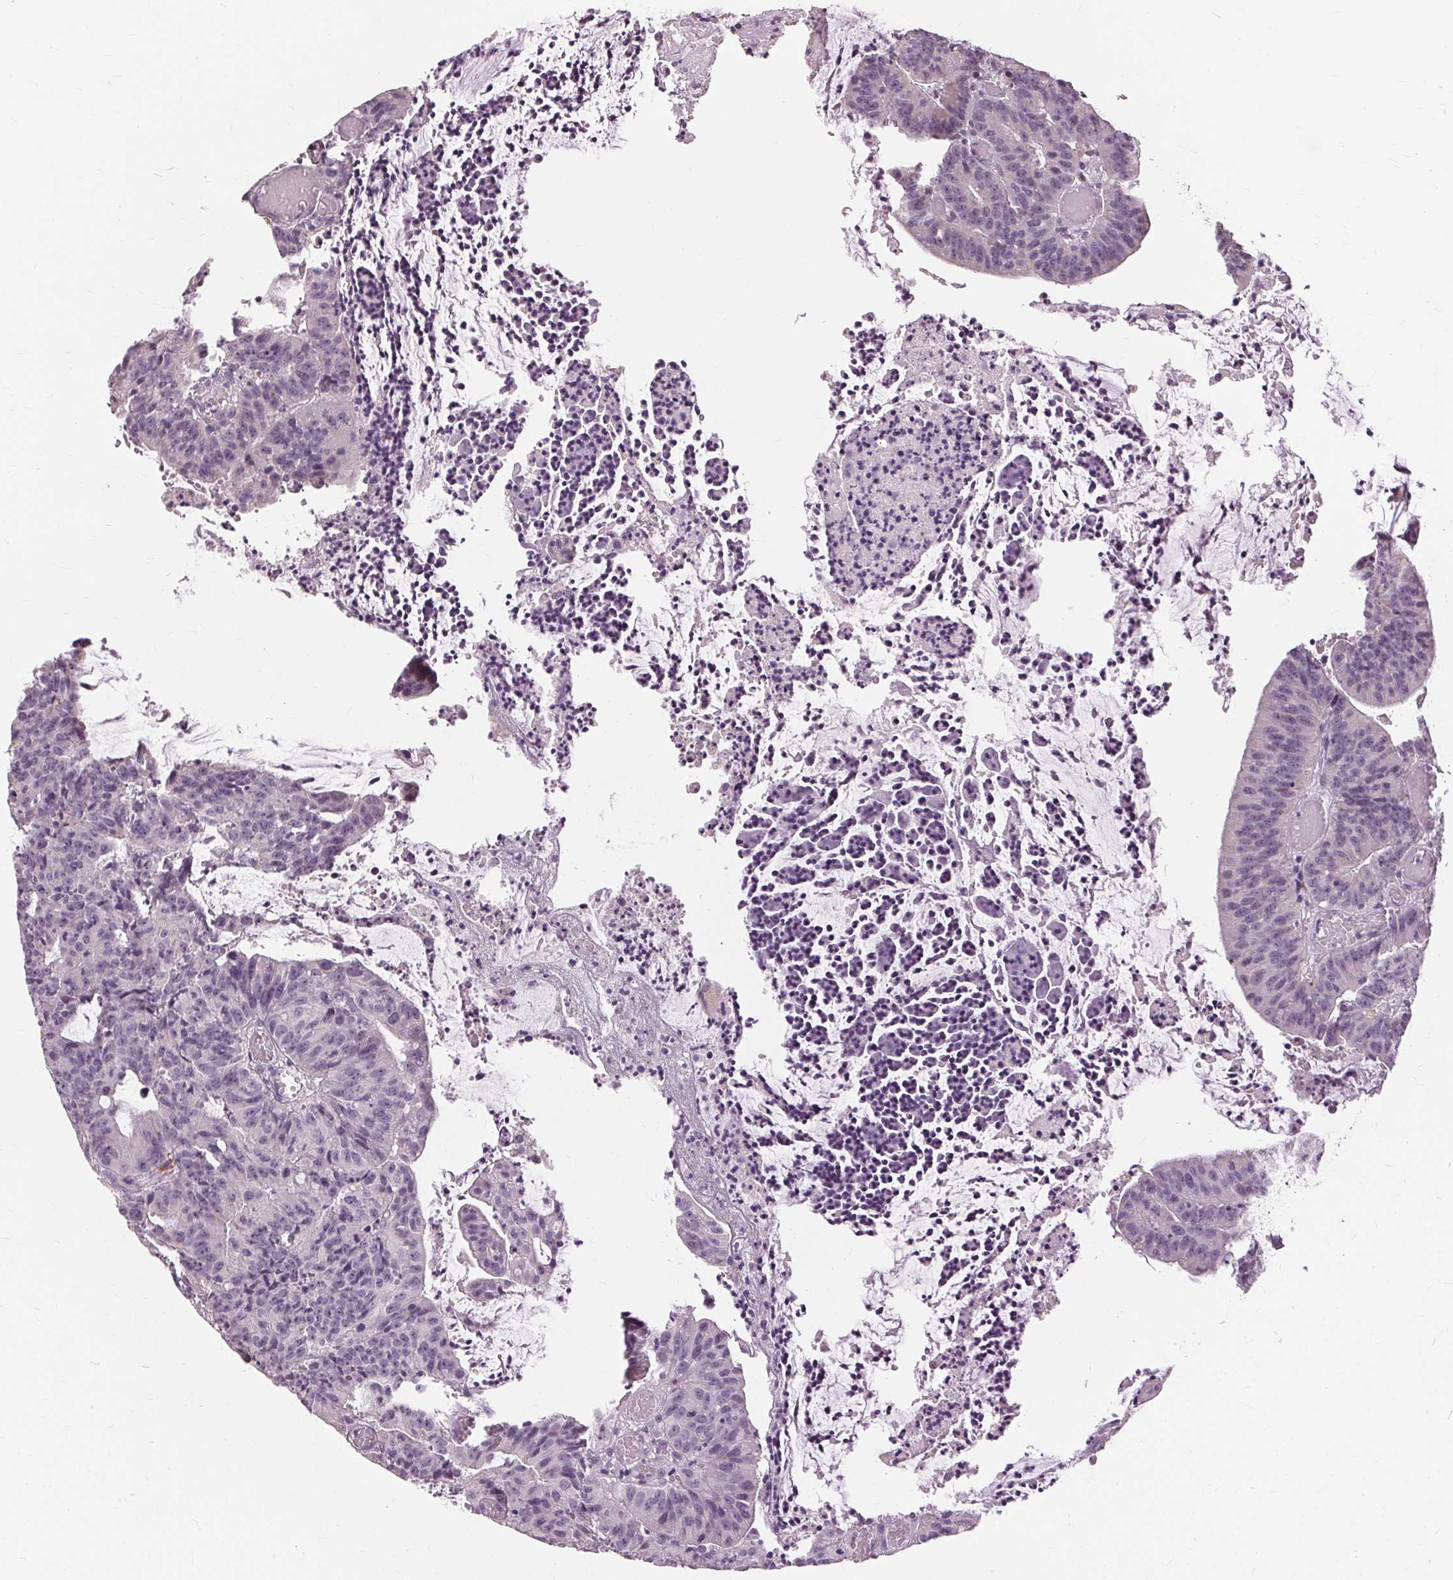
{"staining": {"intensity": "negative", "quantity": "none", "location": "none"}, "tissue": "colorectal cancer", "cell_type": "Tumor cells", "image_type": "cancer", "snomed": [{"axis": "morphology", "description": "Adenocarcinoma, NOS"}, {"axis": "topography", "description": "Colon"}], "caption": "IHC image of neoplastic tissue: colorectal cancer (adenocarcinoma) stained with DAB (3,3'-diaminobenzidine) shows no significant protein expression in tumor cells.", "gene": "SIGLEC6", "patient": {"sex": "female", "age": 78}}